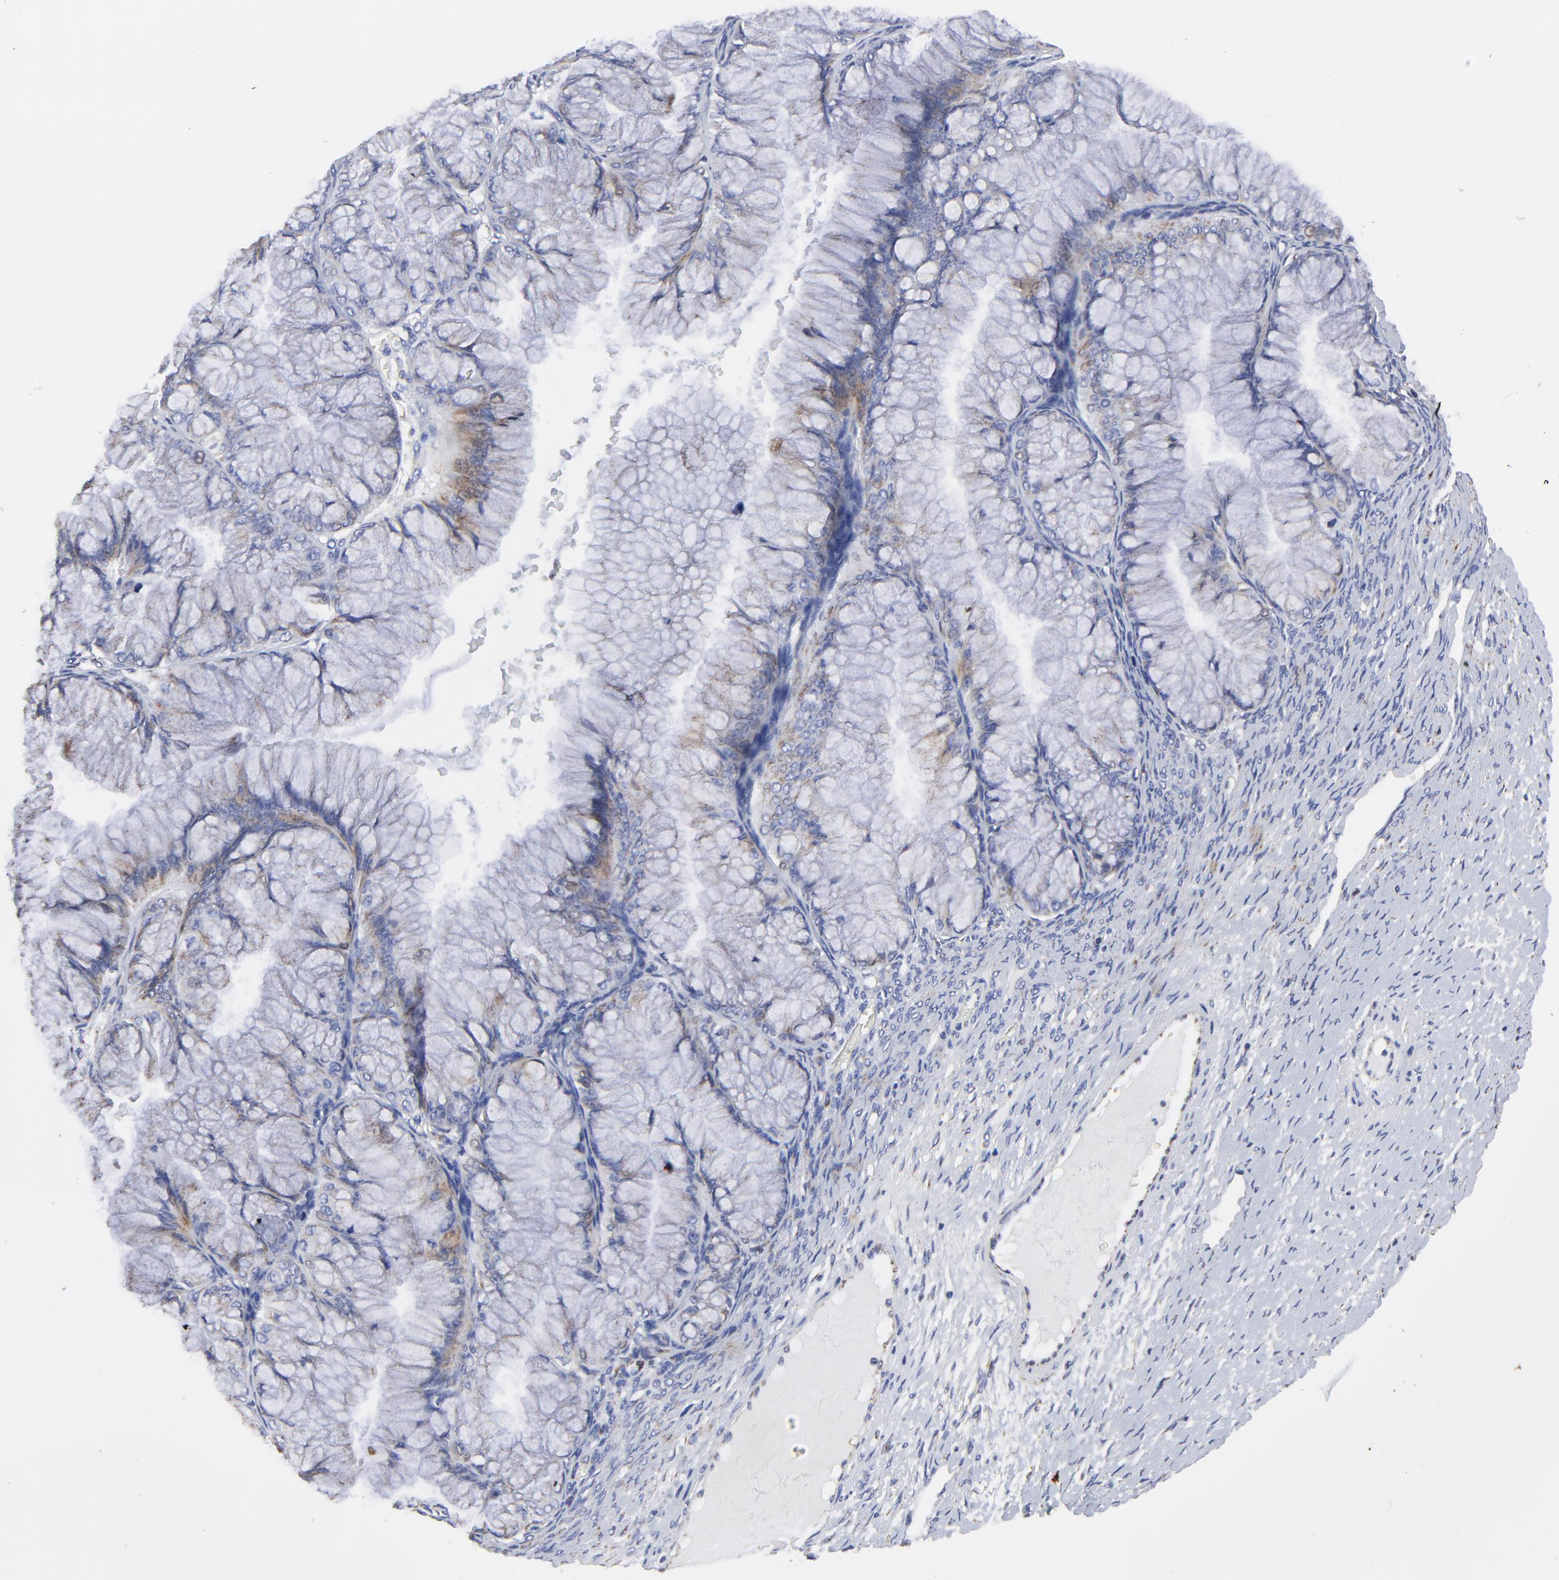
{"staining": {"intensity": "weak", "quantity": "<25%", "location": "cytoplasmic/membranous"}, "tissue": "ovarian cancer", "cell_type": "Tumor cells", "image_type": "cancer", "snomed": [{"axis": "morphology", "description": "Cystadenocarcinoma, mucinous, NOS"}, {"axis": "topography", "description": "Ovary"}], "caption": "Tumor cells show no significant protein staining in ovarian cancer.", "gene": "PINK1", "patient": {"sex": "female", "age": 63}}